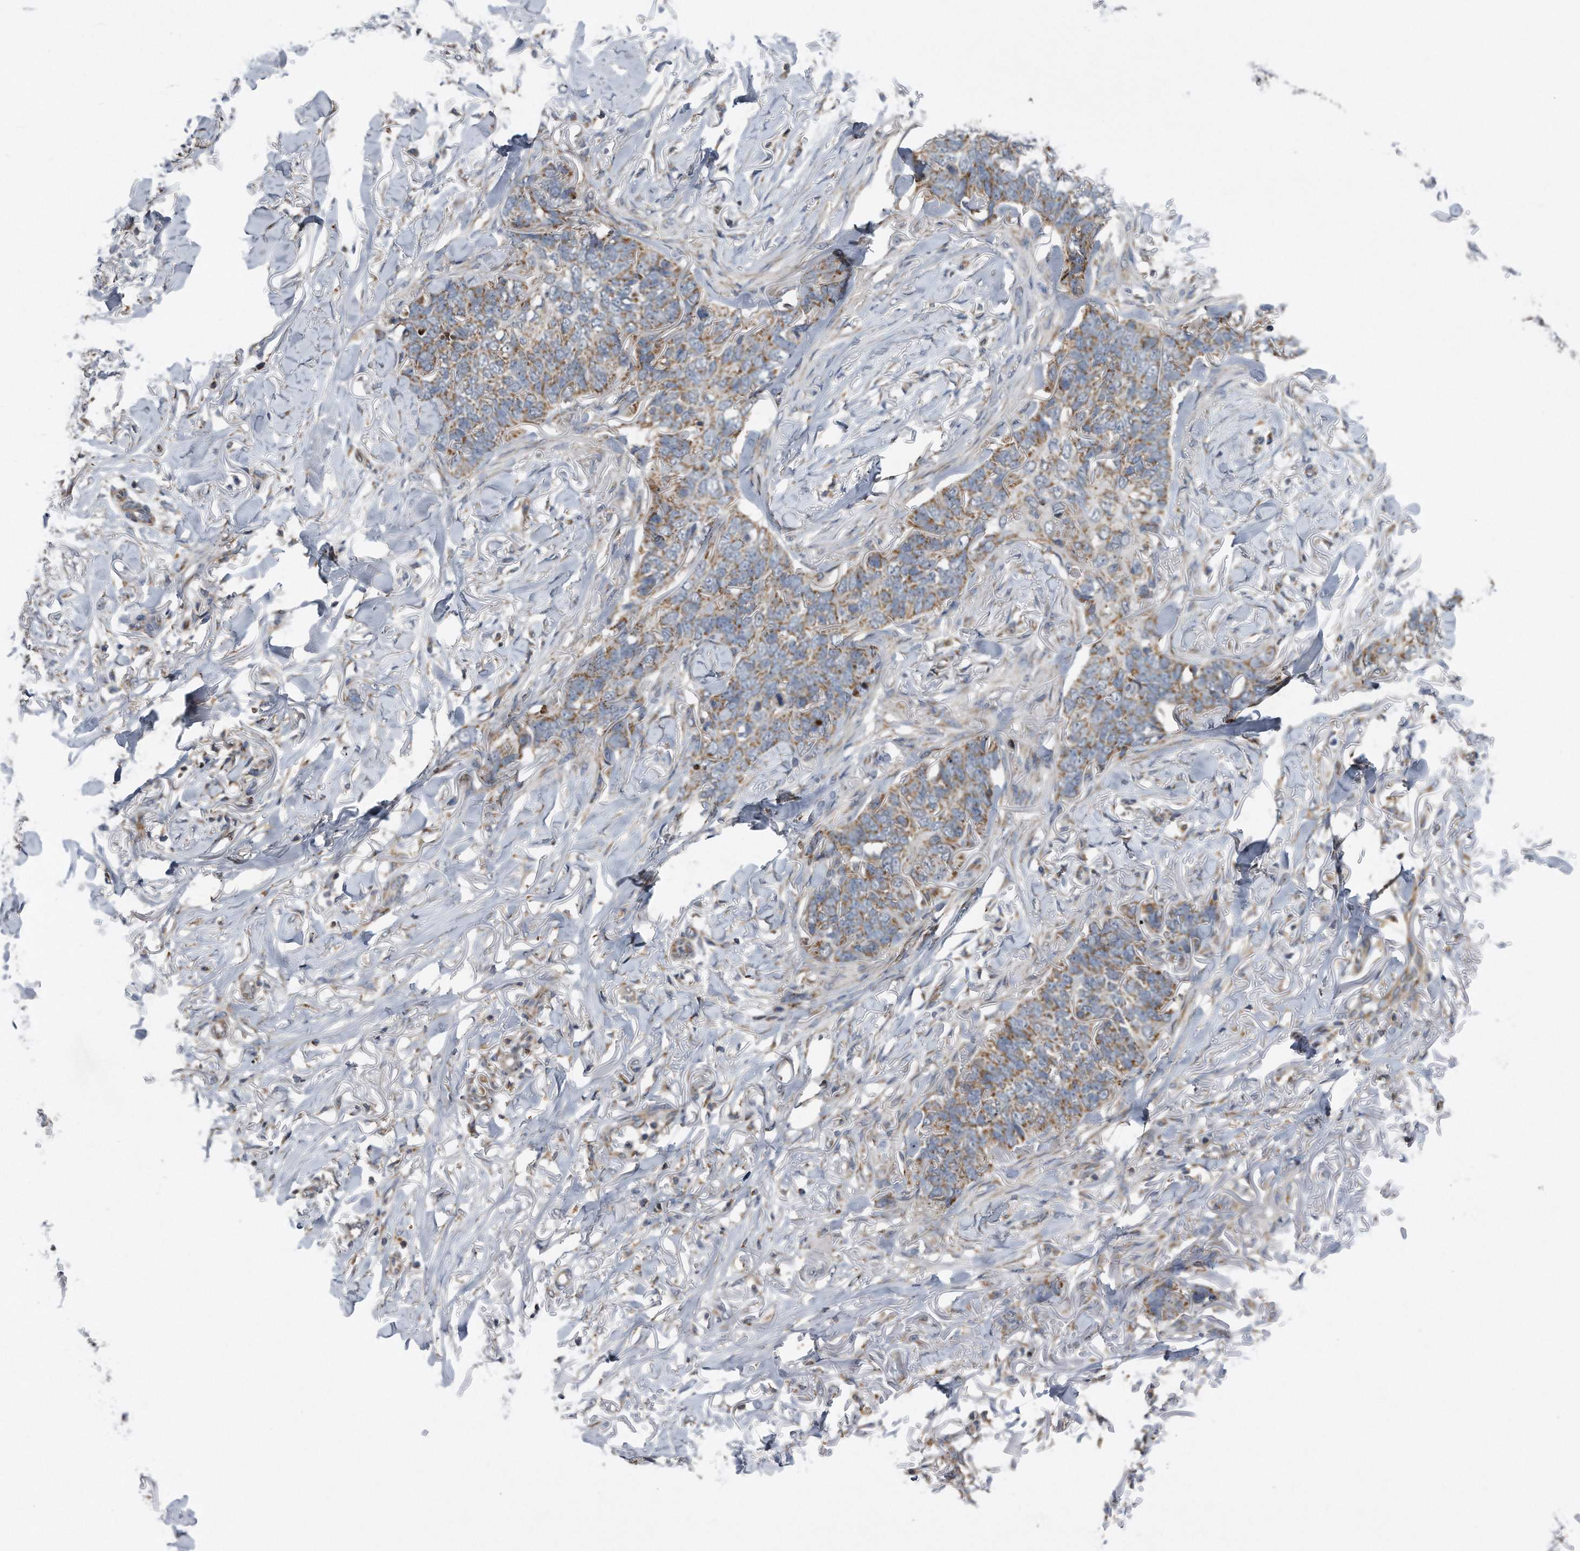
{"staining": {"intensity": "moderate", "quantity": ">75%", "location": "cytoplasmic/membranous"}, "tissue": "skin cancer", "cell_type": "Tumor cells", "image_type": "cancer", "snomed": [{"axis": "morphology", "description": "Normal tissue, NOS"}, {"axis": "morphology", "description": "Basal cell carcinoma"}, {"axis": "topography", "description": "Skin"}], "caption": "A medium amount of moderate cytoplasmic/membranous positivity is identified in approximately >75% of tumor cells in basal cell carcinoma (skin) tissue.", "gene": "LYRM4", "patient": {"sex": "male", "age": 77}}